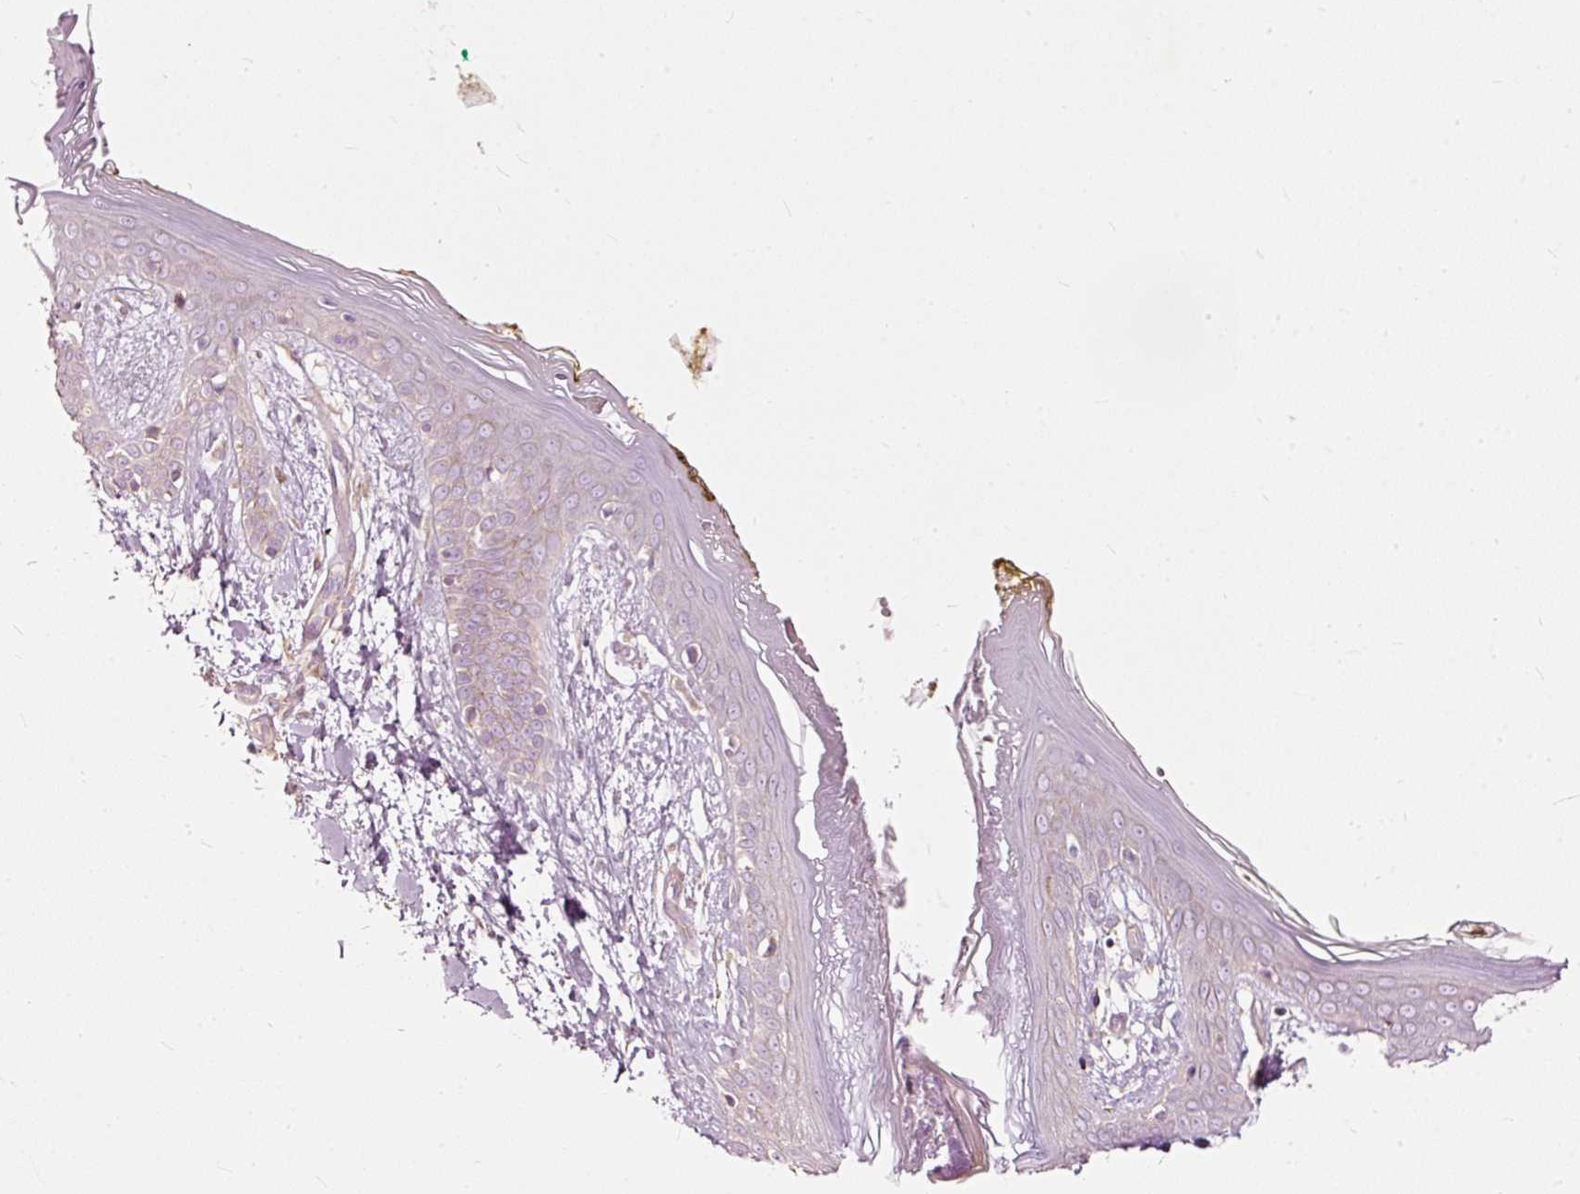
{"staining": {"intensity": "moderate", "quantity": "25%-75%", "location": "cytoplasmic/membranous"}, "tissue": "skin", "cell_type": "Fibroblasts", "image_type": "normal", "snomed": [{"axis": "morphology", "description": "Normal tissue, NOS"}, {"axis": "topography", "description": "Skin"}], "caption": "Moderate cytoplasmic/membranous positivity for a protein is identified in about 25%-75% of fibroblasts of unremarkable skin using immunohistochemistry.", "gene": "PAQR9", "patient": {"sex": "female", "age": 34}}